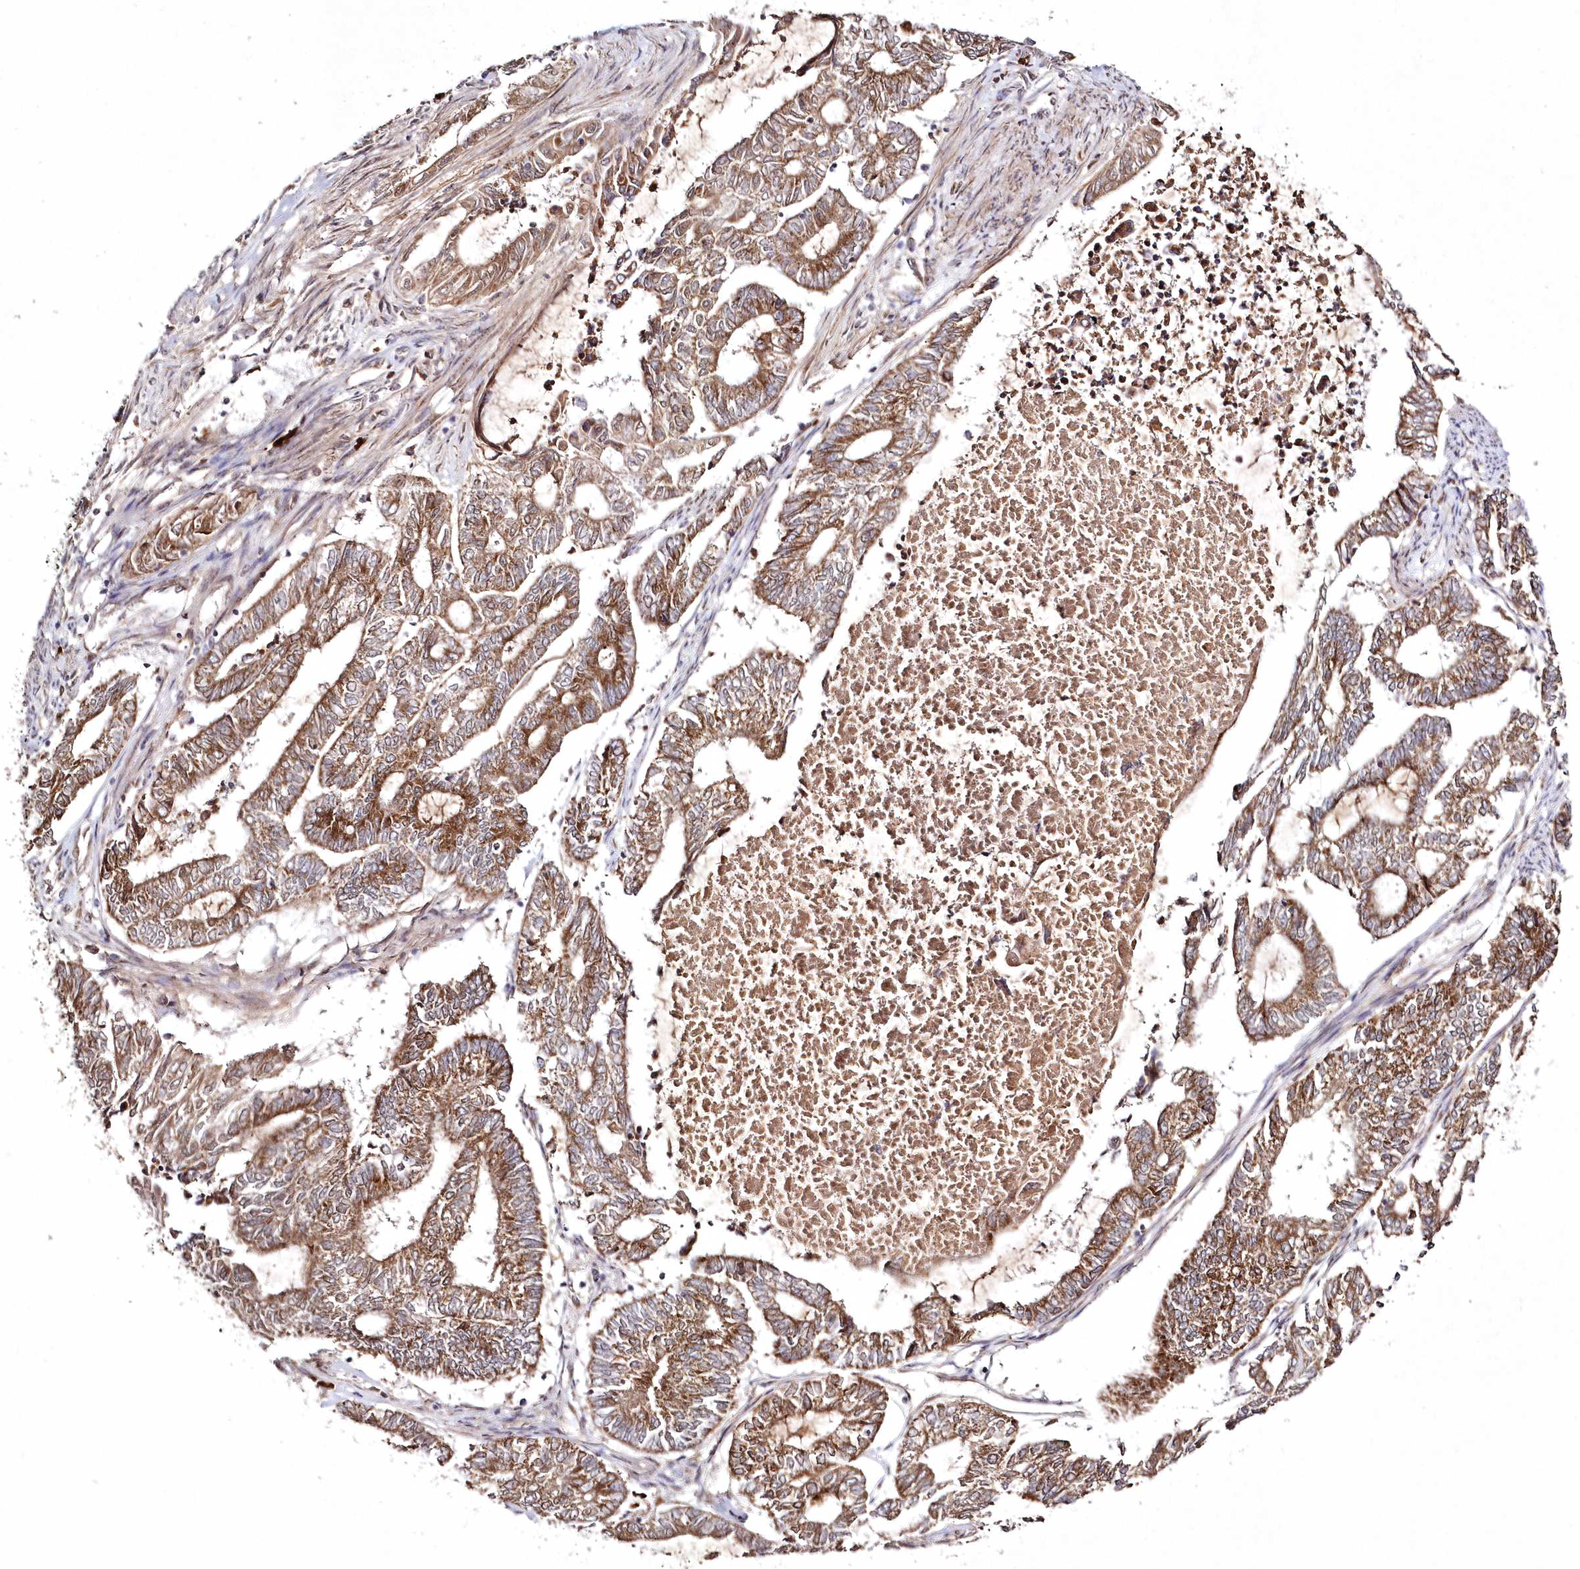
{"staining": {"intensity": "moderate", "quantity": ">75%", "location": "cytoplasmic/membranous"}, "tissue": "endometrial cancer", "cell_type": "Tumor cells", "image_type": "cancer", "snomed": [{"axis": "morphology", "description": "Adenocarcinoma, NOS"}, {"axis": "topography", "description": "Uterus"}, {"axis": "topography", "description": "Endometrium"}], "caption": "Immunohistochemistry of endometrial cancer reveals medium levels of moderate cytoplasmic/membranous staining in about >75% of tumor cells.", "gene": "PEX13", "patient": {"sex": "female", "age": 70}}